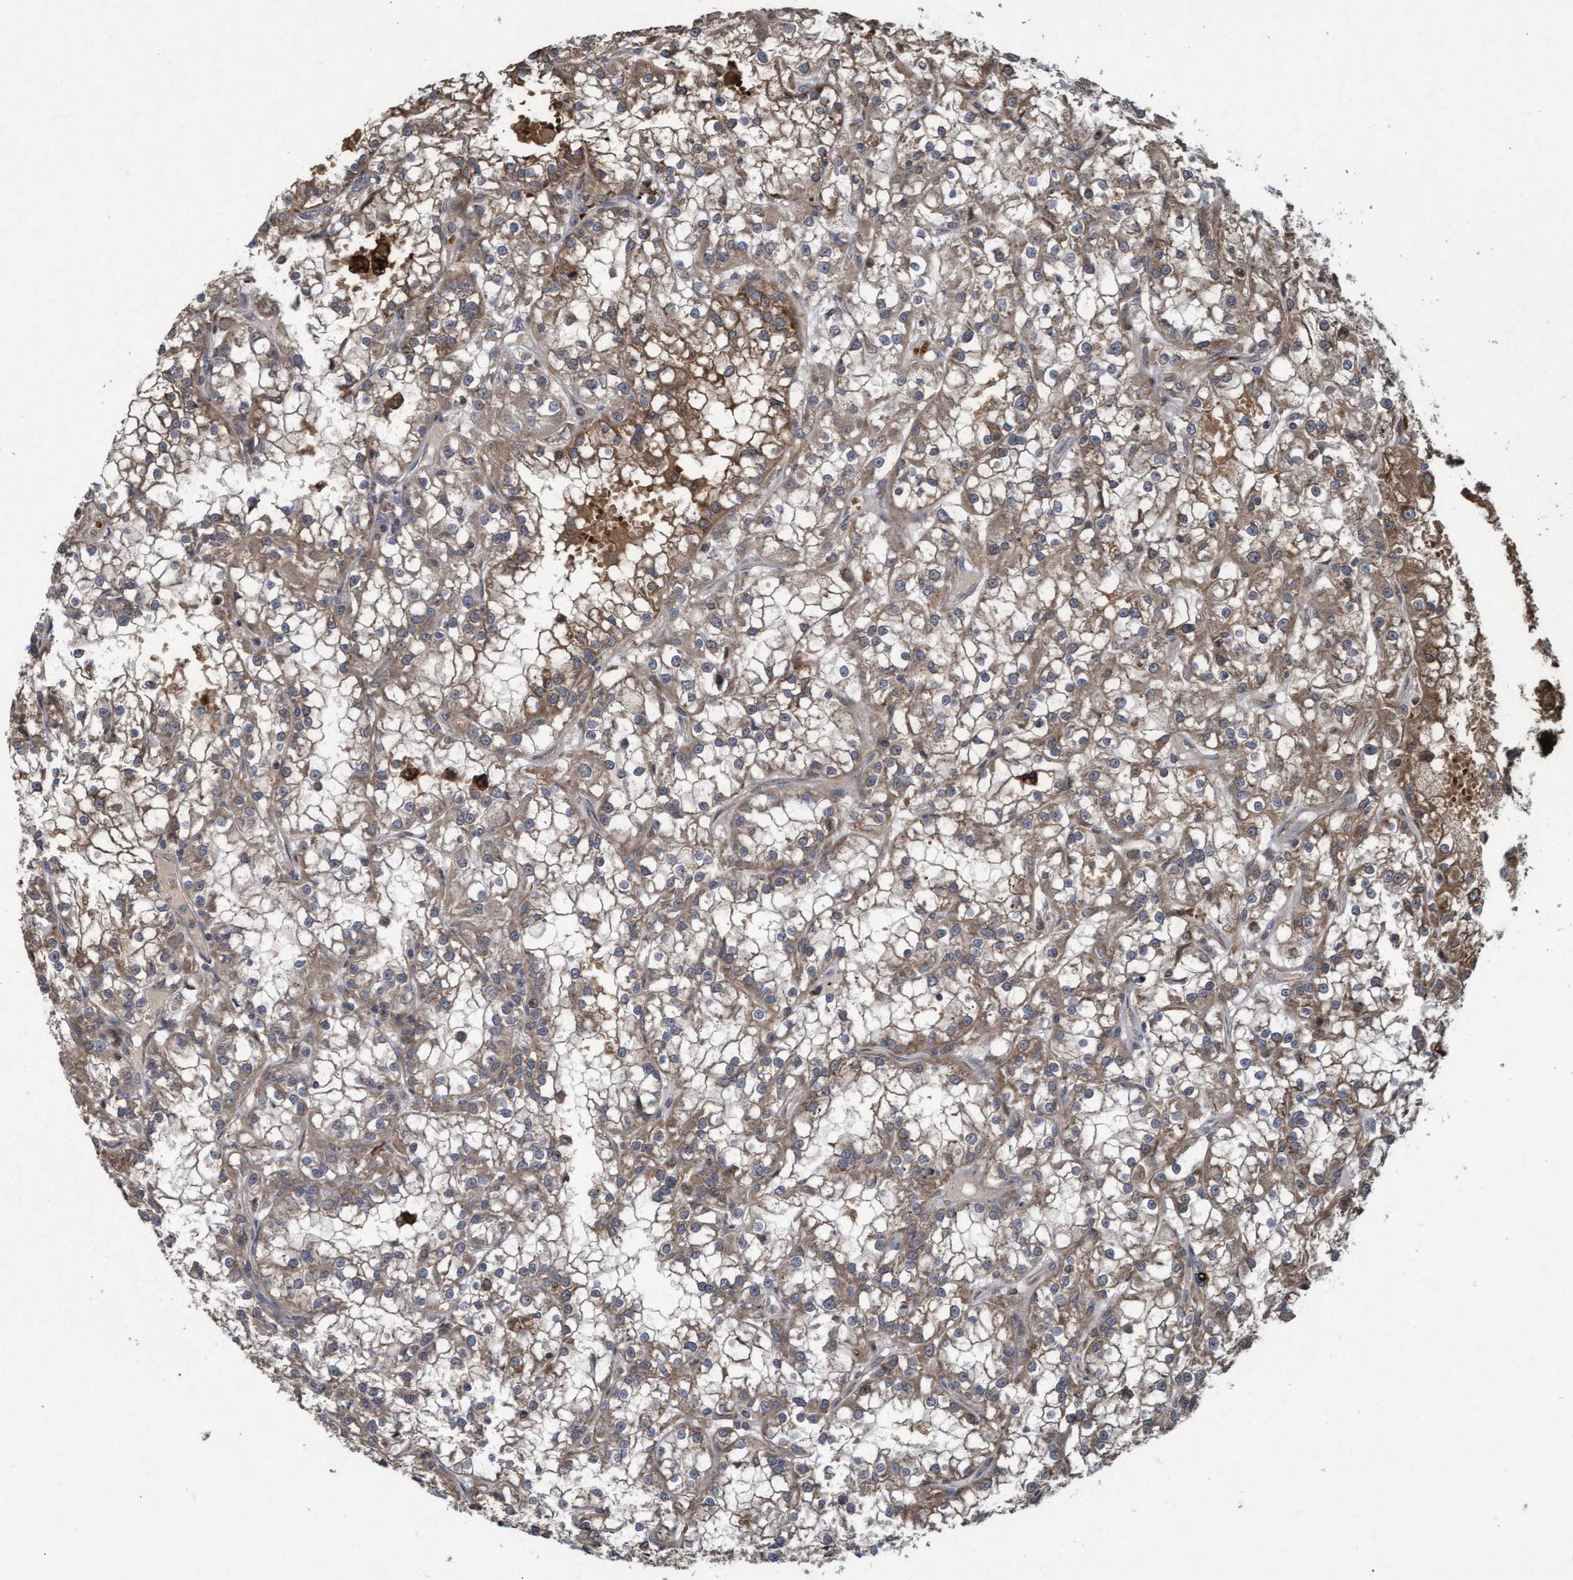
{"staining": {"intensity": "moderate", "quantity": ">75%", "location": "cytoplasmic/membranous"}, "tissue": "renal cancer", "cell_type": "Tumor cells", "image_type": "cancer", "snomed": [{"axis": "morphology", "description": "Adenocarcinoma, NOS"}, {"axis": "topography", "description": "Kidney"}], "caption": "Approximately >75% of tumor cells in renal adenocarcinoma reveal moderate cytoplasmic/membranous protein expression as visualized by brown immunohistochemical staining.", "gene": "KCNC2", "patient": {"sex": "female", "age": 52}}